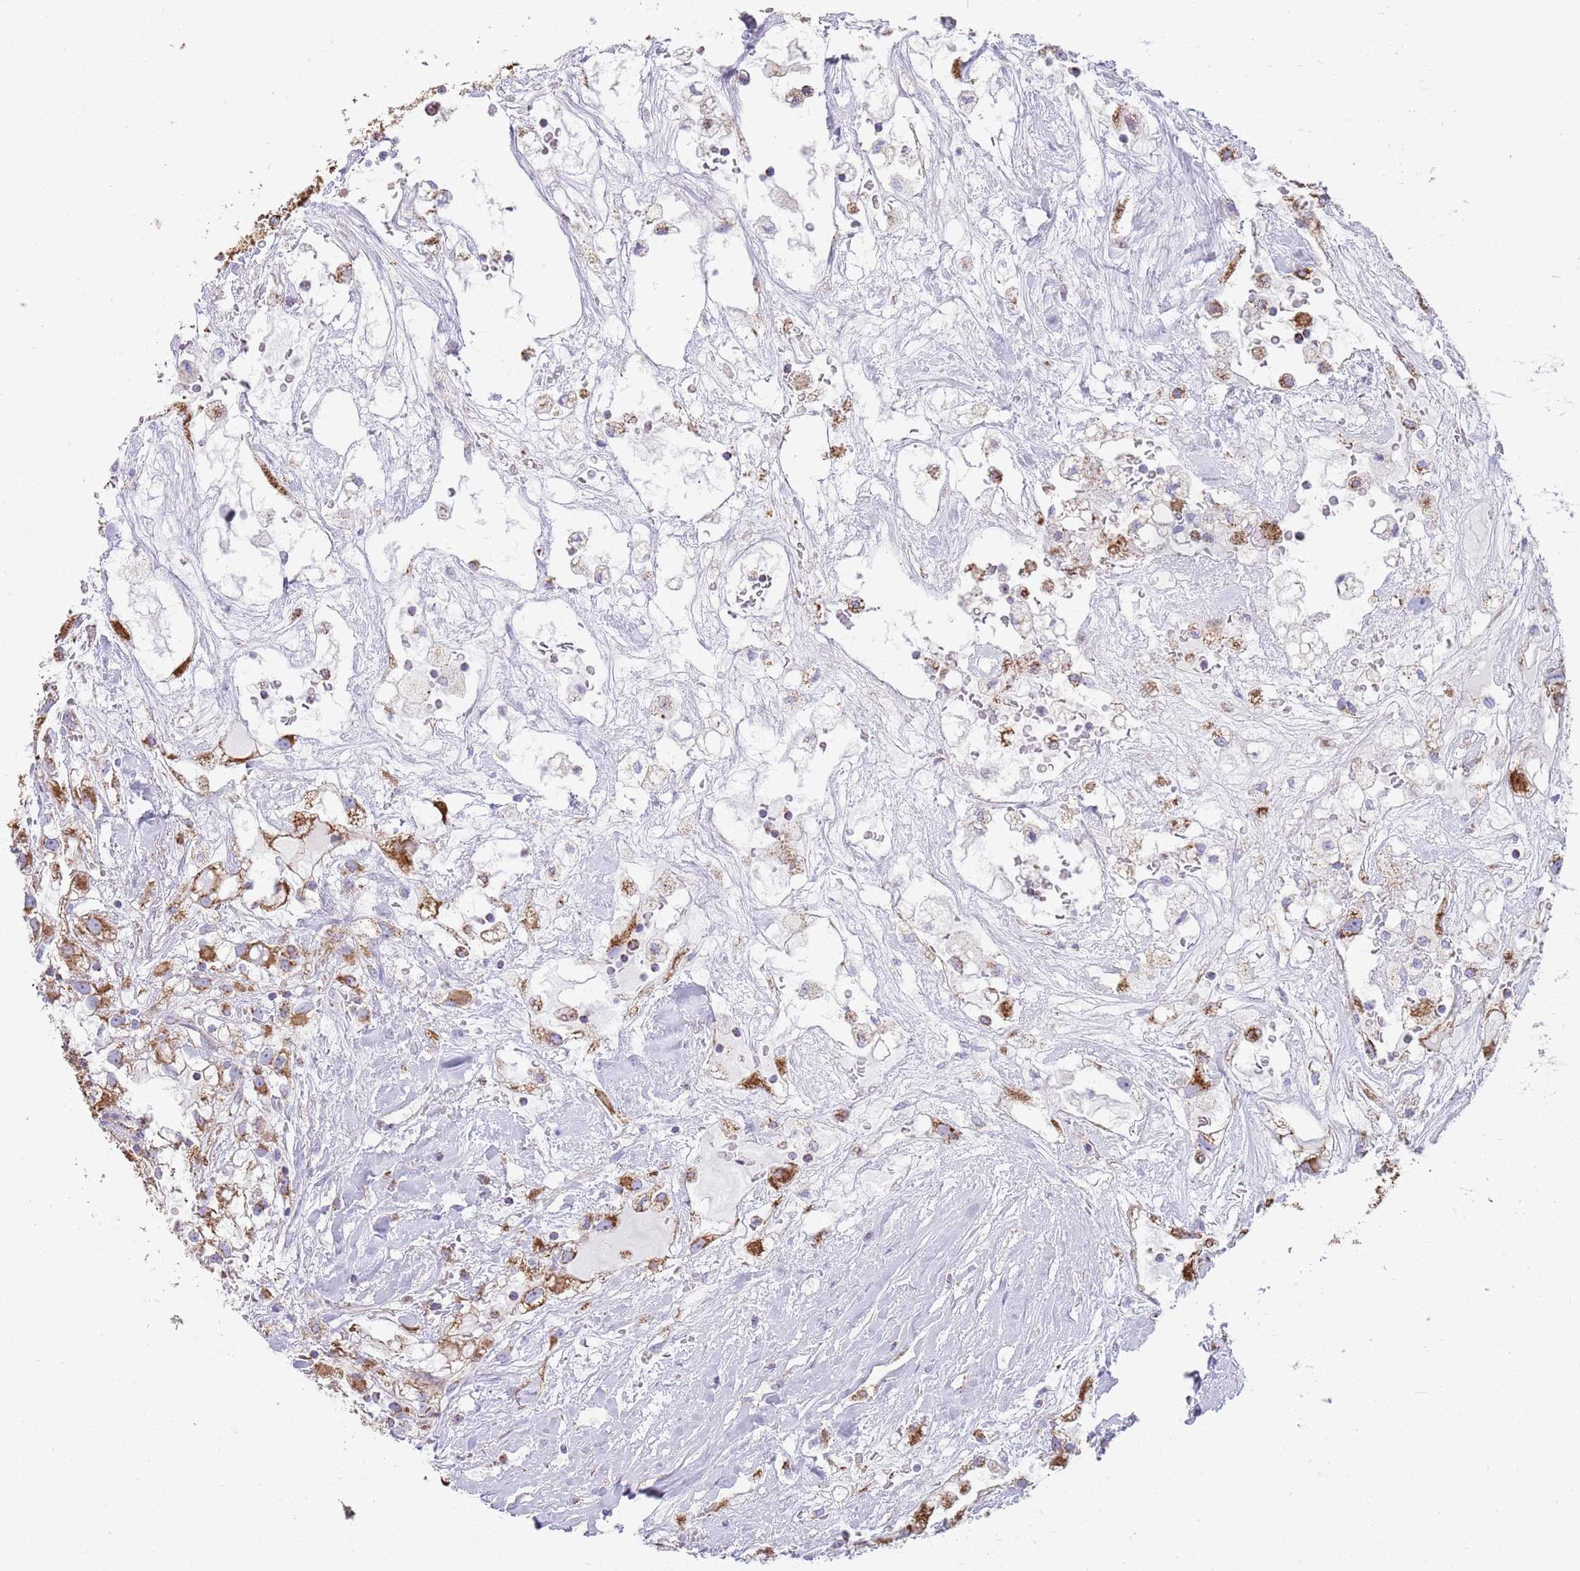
{"staining": {"intensity": "strong", "quantity": "25%-75%", "location": "cytoplasmic/membranous"}, "tissue": "renal cancer", "cell_type": "Tumor cells", "image_type": "cancer", "snomed": [{"axis": "morphology", "description": "Adenocarcinoma, NOS"}, {"axis": "topography", "description": "Kidney"}], "caption": "Brown immunohistochemical staining in renal adenocarcinoma reveals strong cytoplasmic/membranous positivity in approximately 25%-75% of tumor cells.", "gene": "TTLL1", "patient": {"sex": "male", "age": 59}}